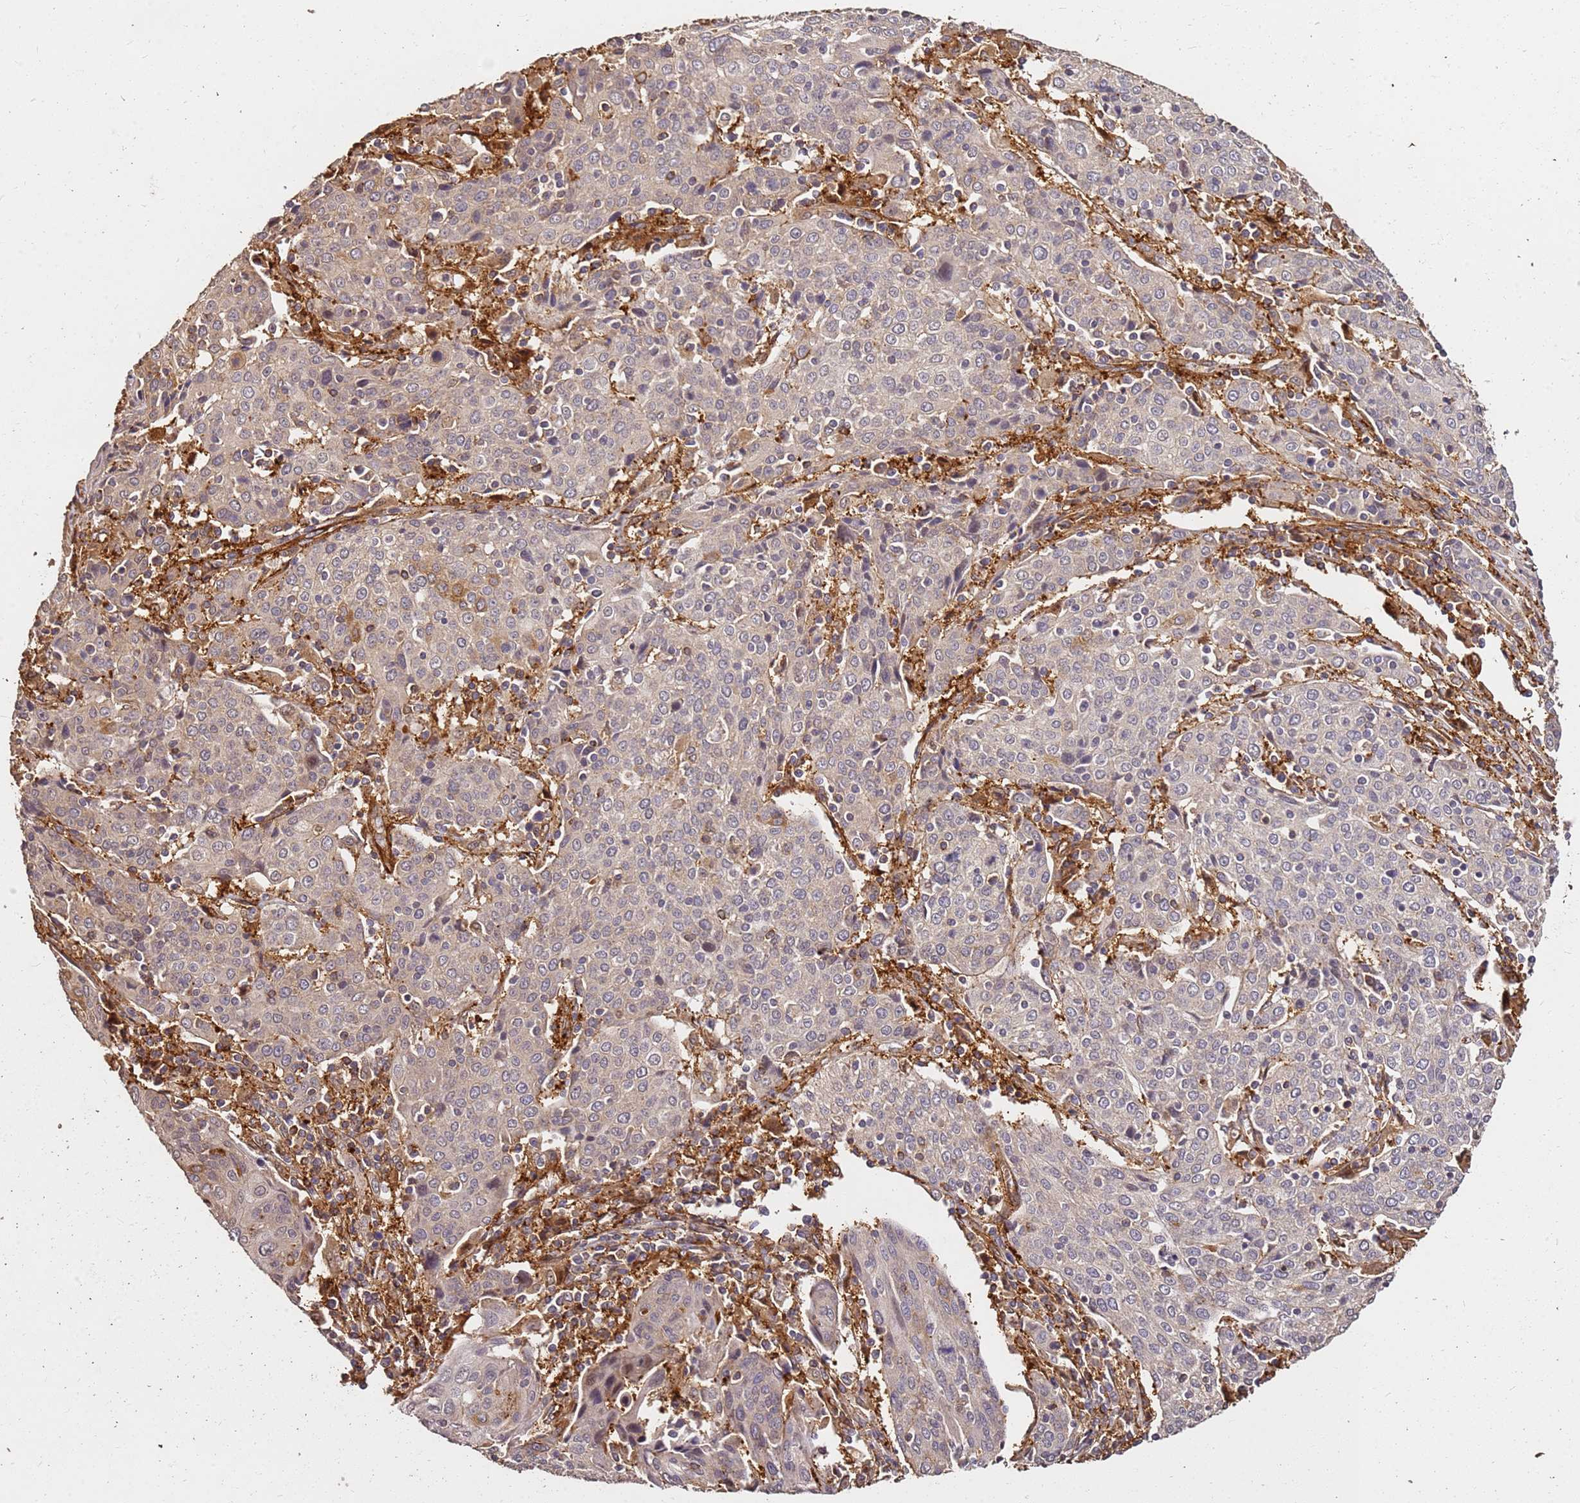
{"staining": {"intensity": "weak", "quantity": "25%-75%", "location": "cytoplasmic/membranous"}, "tissue": "cervical cancer", "cell_type": "Tumor cells", "image_type": "cancer", "snomed": [{"axis": "morphology", "description": "Squamous cell carcinoma, NOS"}, {"axis": "topography", "description": "Cervix"}], "caption": "A photomicrograph of cervical squamous cell carcinoma stained for a protein shows weak cytoplasmic/membranous brown staining in tumor cells.", "gene": "DVL3", "patient": {"sex": "female", "age": 67}}